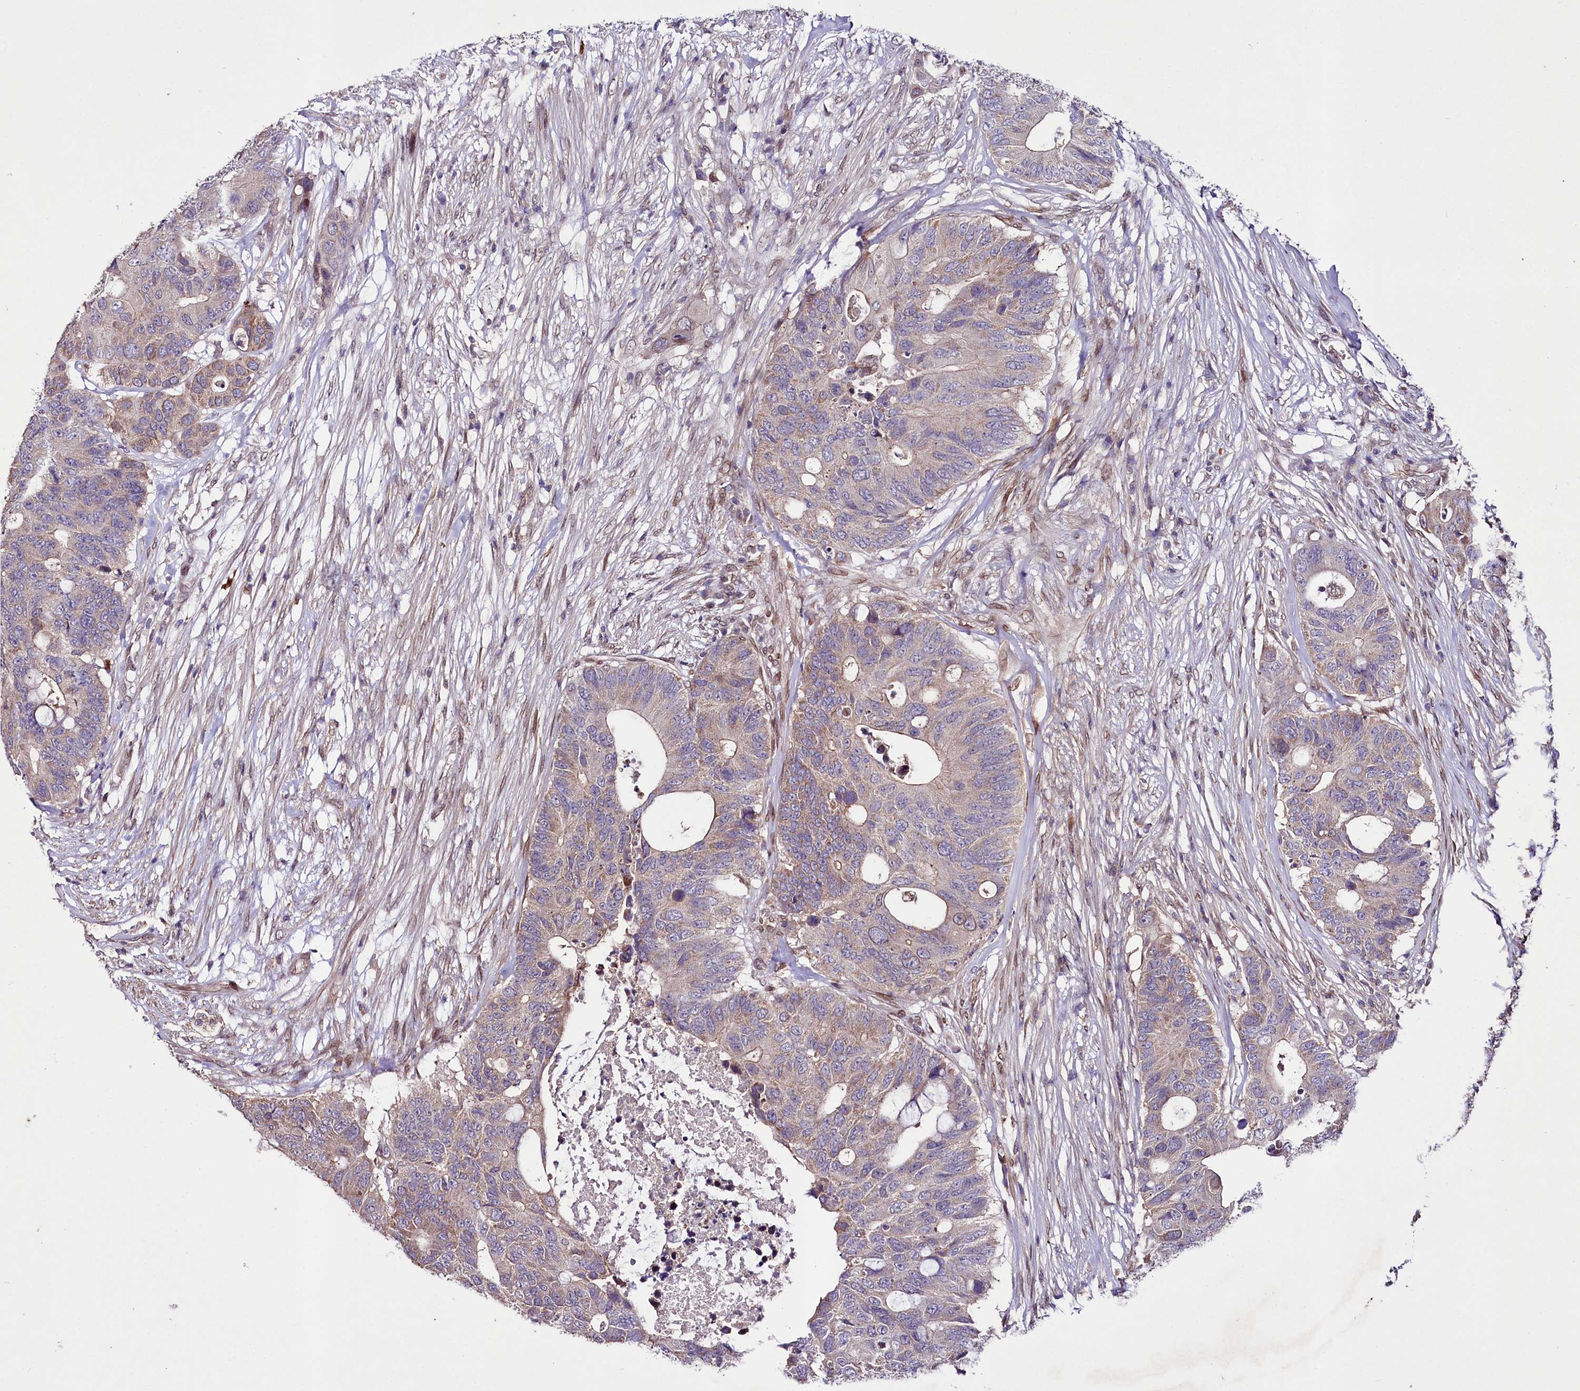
{"staining": {"intensity": "weak", "quantity": "25%-75%", "location": "cytoplasmic/membranous"}, "tissue": "colorectal cancer", "cell_type": "Tumor cells", "image_type": "cancer", "snomed": [{"axis": "morphology", "description": "Adenocarcinoma, NOS"}, {"axis": "topography", "description": "Colon"}], "caption": "The immunohistochemical stain highlights weak cytoplasmic/membranous expression in tumor cells of colorectal cancer (adenocarcinoma) tissue.", "gene": "ZNF226", "patient": {"sex": "male", "age": 71}}